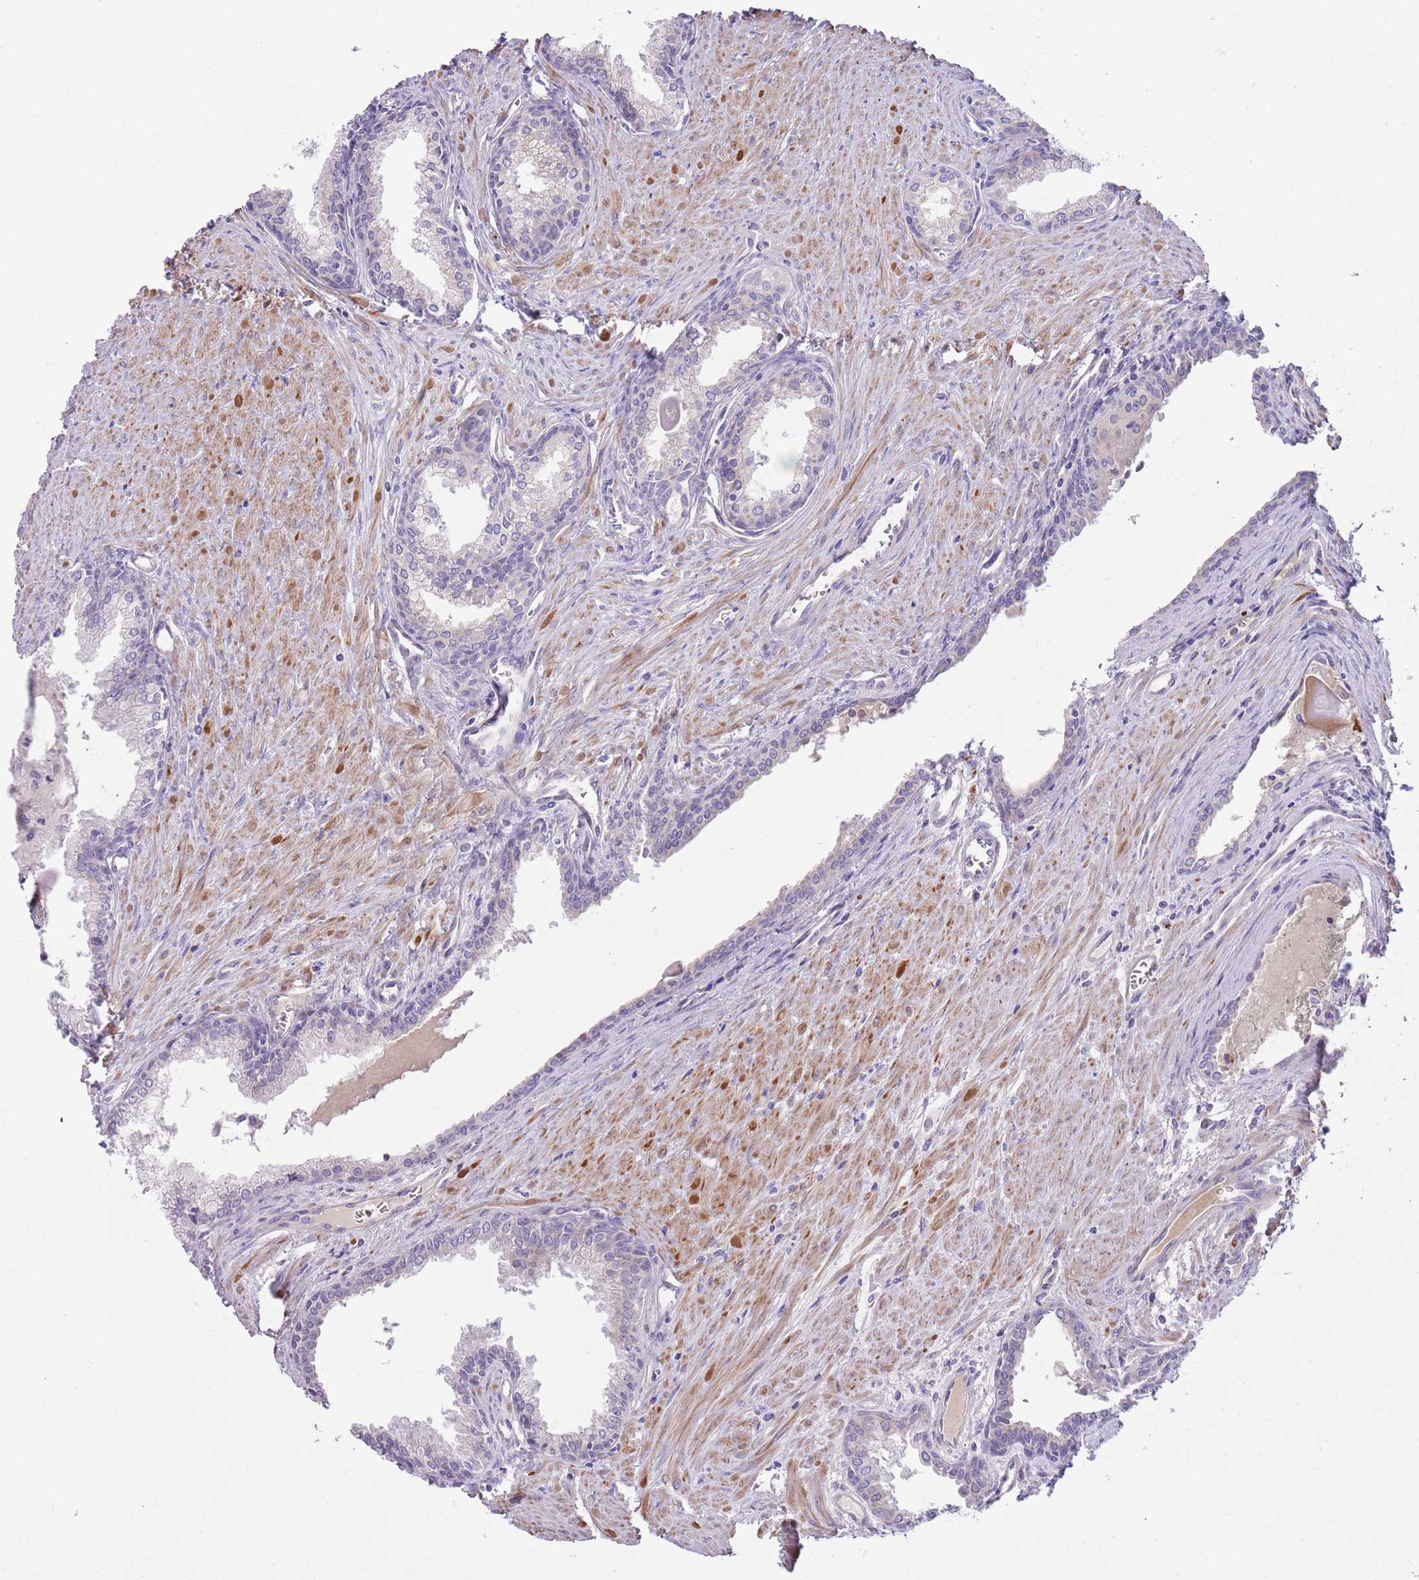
{"staining": {"intensity": "negative", "quantity": "none", "location": "none"}, "tissue": "prostate cancer", "cell_type": "Tumor cells", "image_type": "cancer", "snomed": [{"axis": "morphology", "description": "Adenocarcinoma, High grade"}, {"axis": "topography", "description": "Prostate"}], "caption": "Immunohistochemistry micrograph of prostate cancer stained for a protein (brown), which demonstrates no positivity in tumor cells.", "gene": "CFH", "patient": {"sex": "male", "age": 68}}